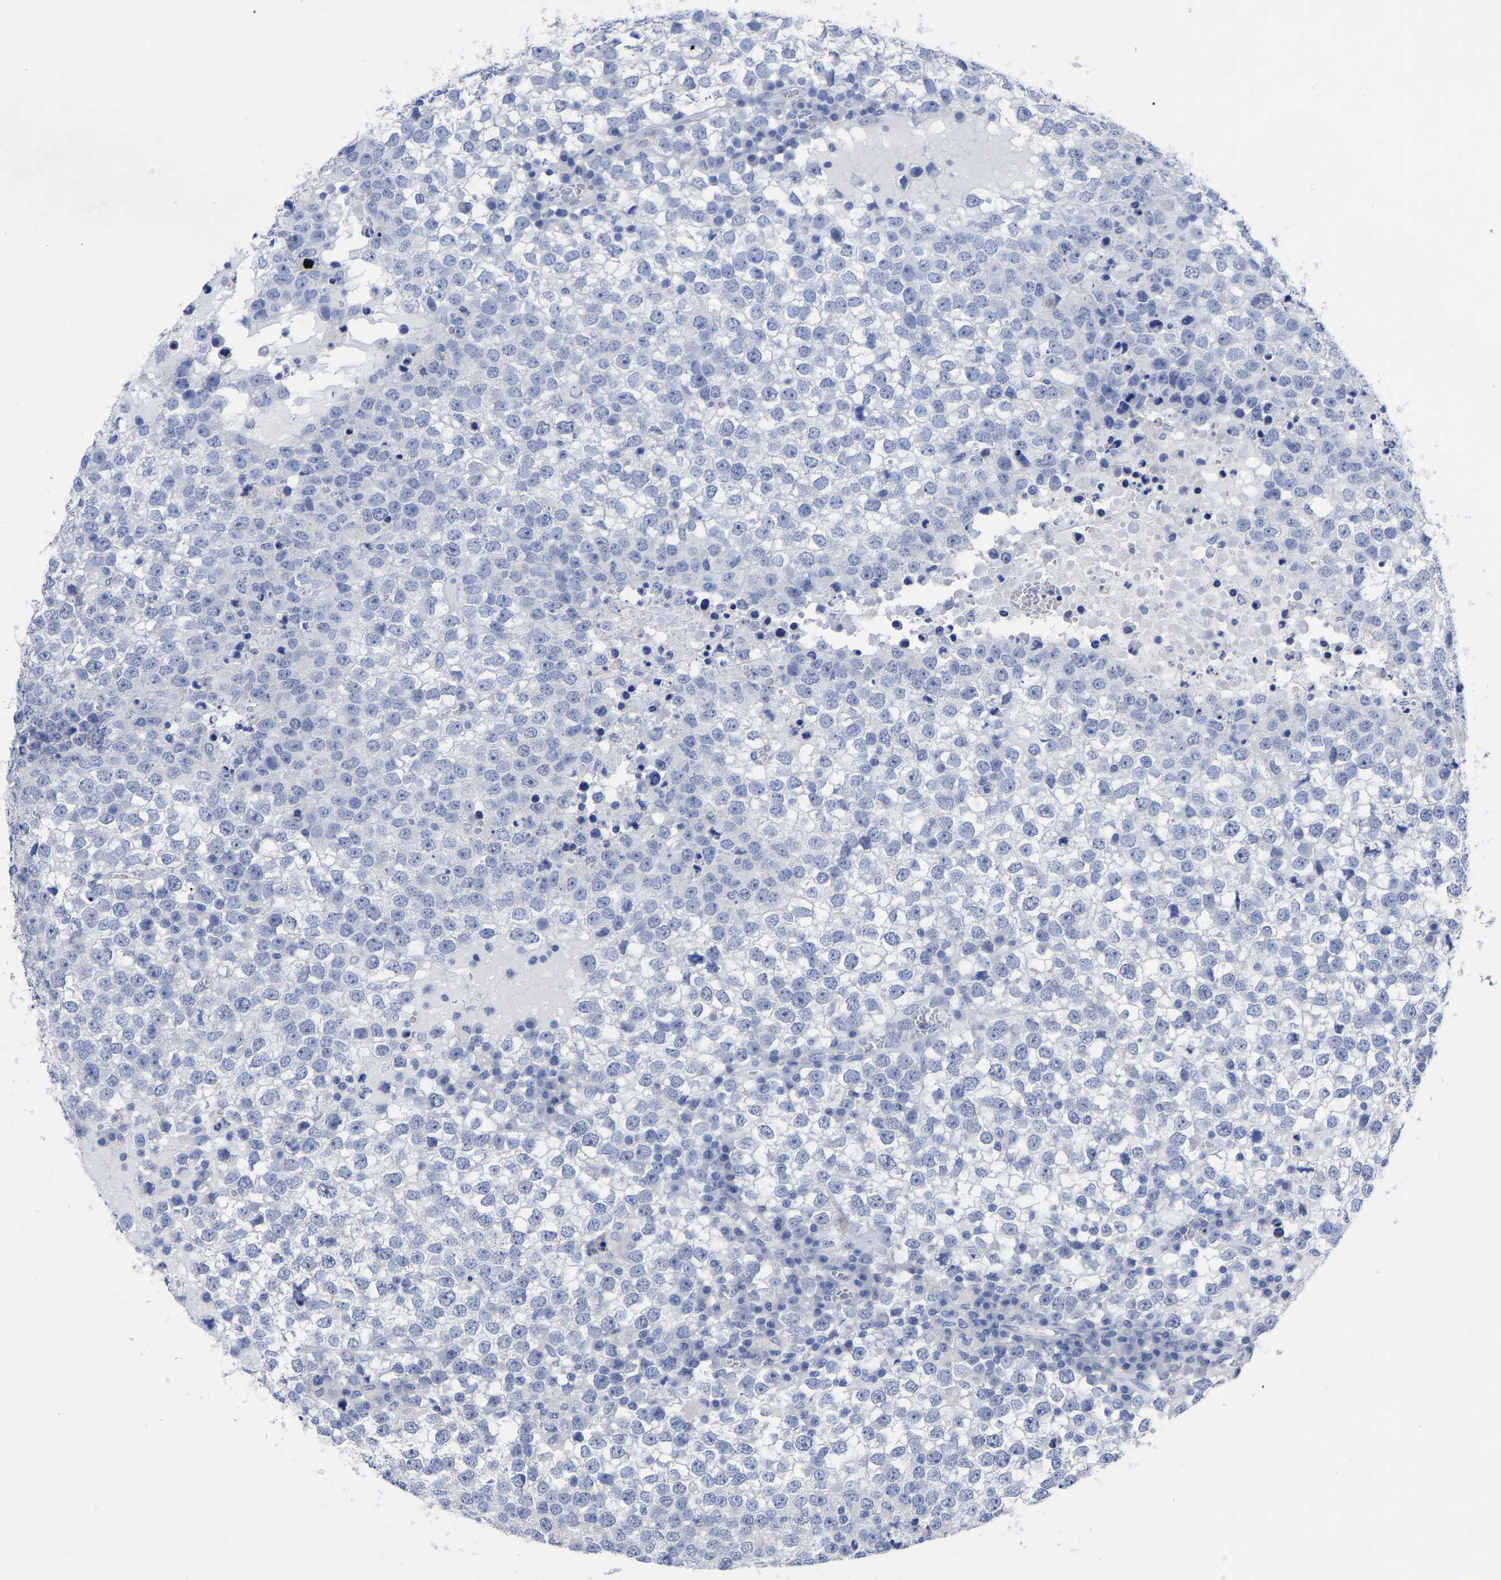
{"staining": {"intensity": "negative", "quantity": "none", "location": "none"}, "tissue": "testis cancer", "cell_type": "Tumor cells", "image_type": "cancer", "snomed": [{"axis": "morphology", "description": "Seminoma, NOS"}, {"axis": "topography", "description": "Testis"}], "caption": "Protein analysis of testis seminoma shows no significant positivity in tumor cells.", "gene": "ANXA13", "patient": {"sex": "male", "age": 65}}